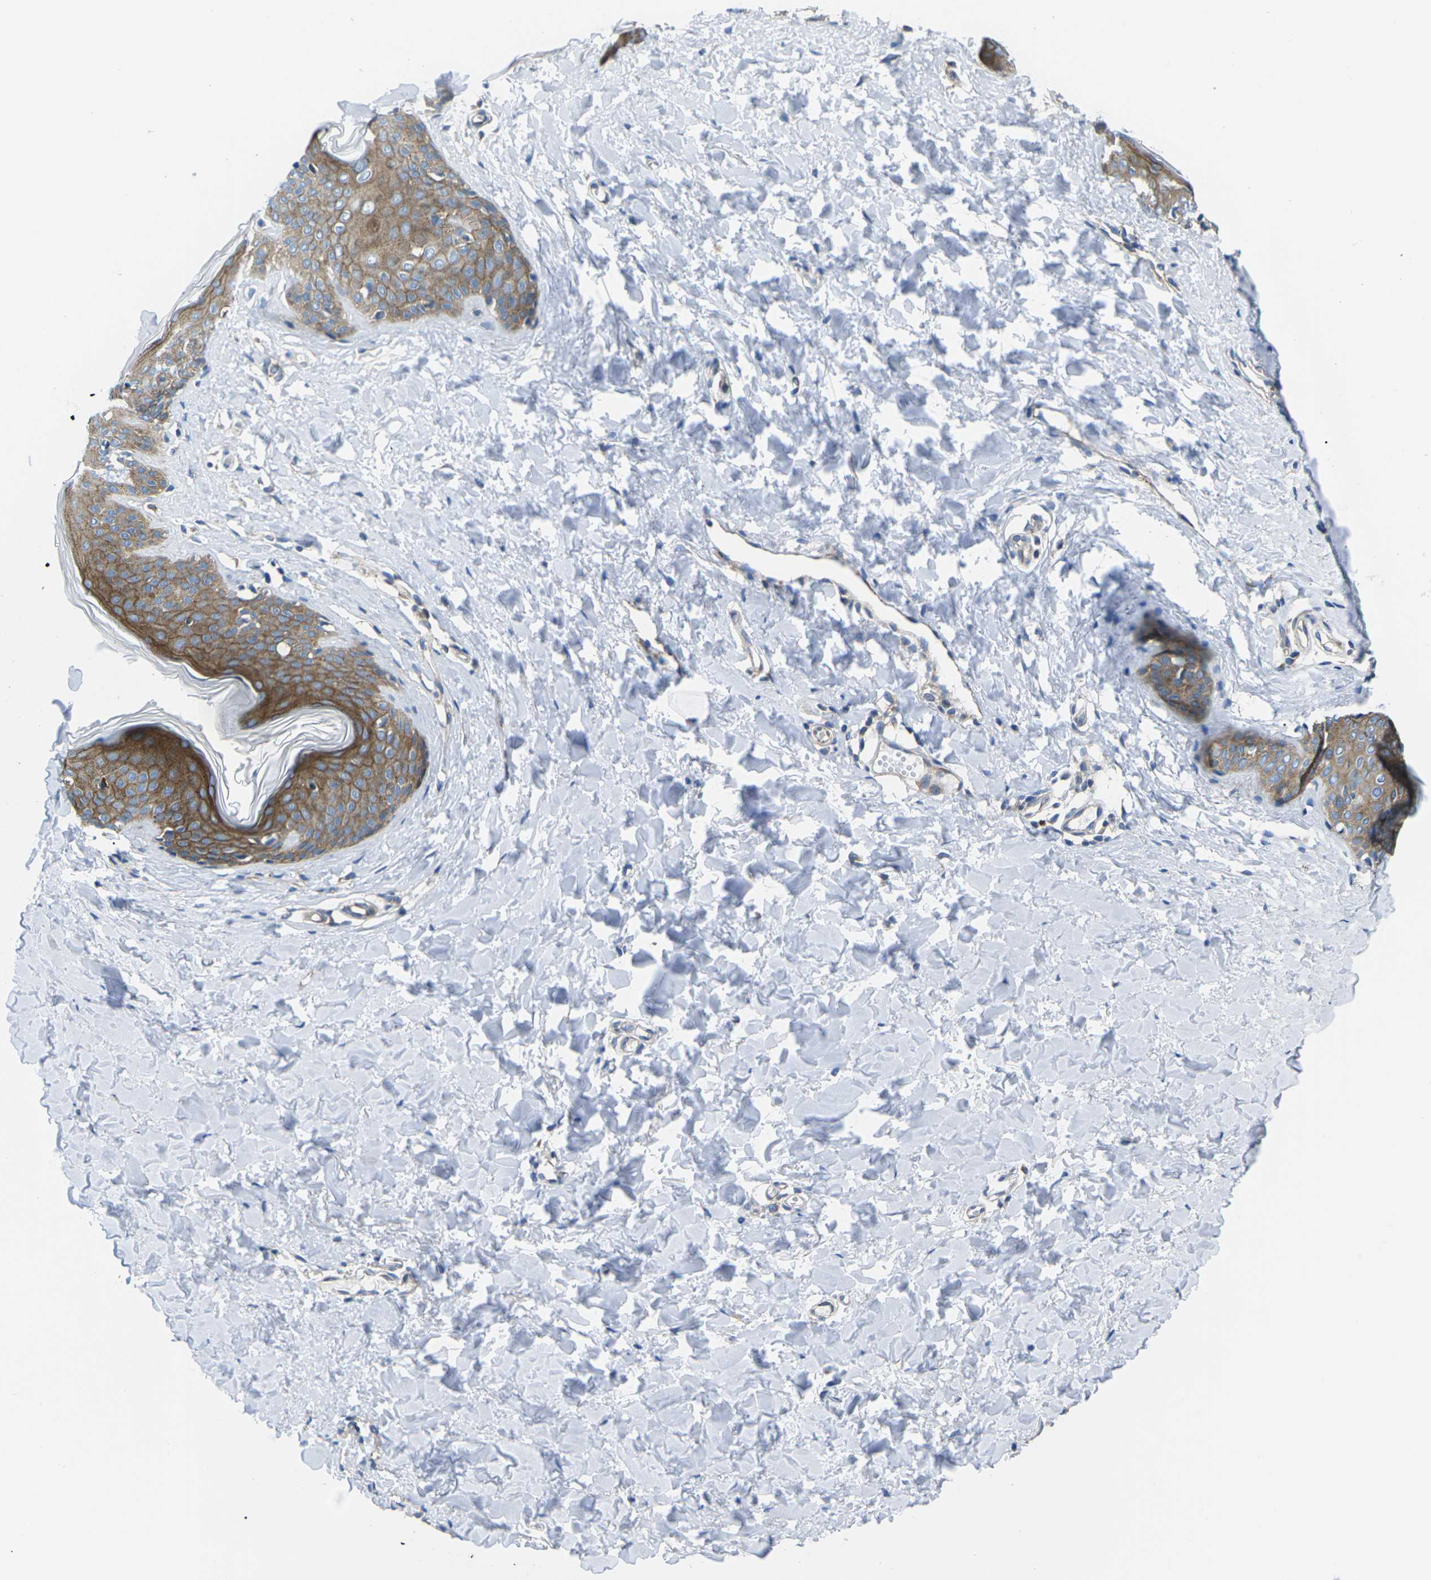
{"staining": {"intensity": "moderate", "quantity": ">75%", "location": "cytoplasmic/membranous"}, "tissue": "skin", "cell_type": "Fibroblasts", "image_type": "normal", "snomed": [{"axis": "morphology", "description": "Normal tissue, NOS"}, {"axis": "topography", "description": "Skin"}], "caption": "Protein staining displays moderate cytoplasmic/membranous positivity in approximately >75% of fibroblasts in benign skin.", "gene": "DLG1", "patient": {"sex": "female", "age": 17}}